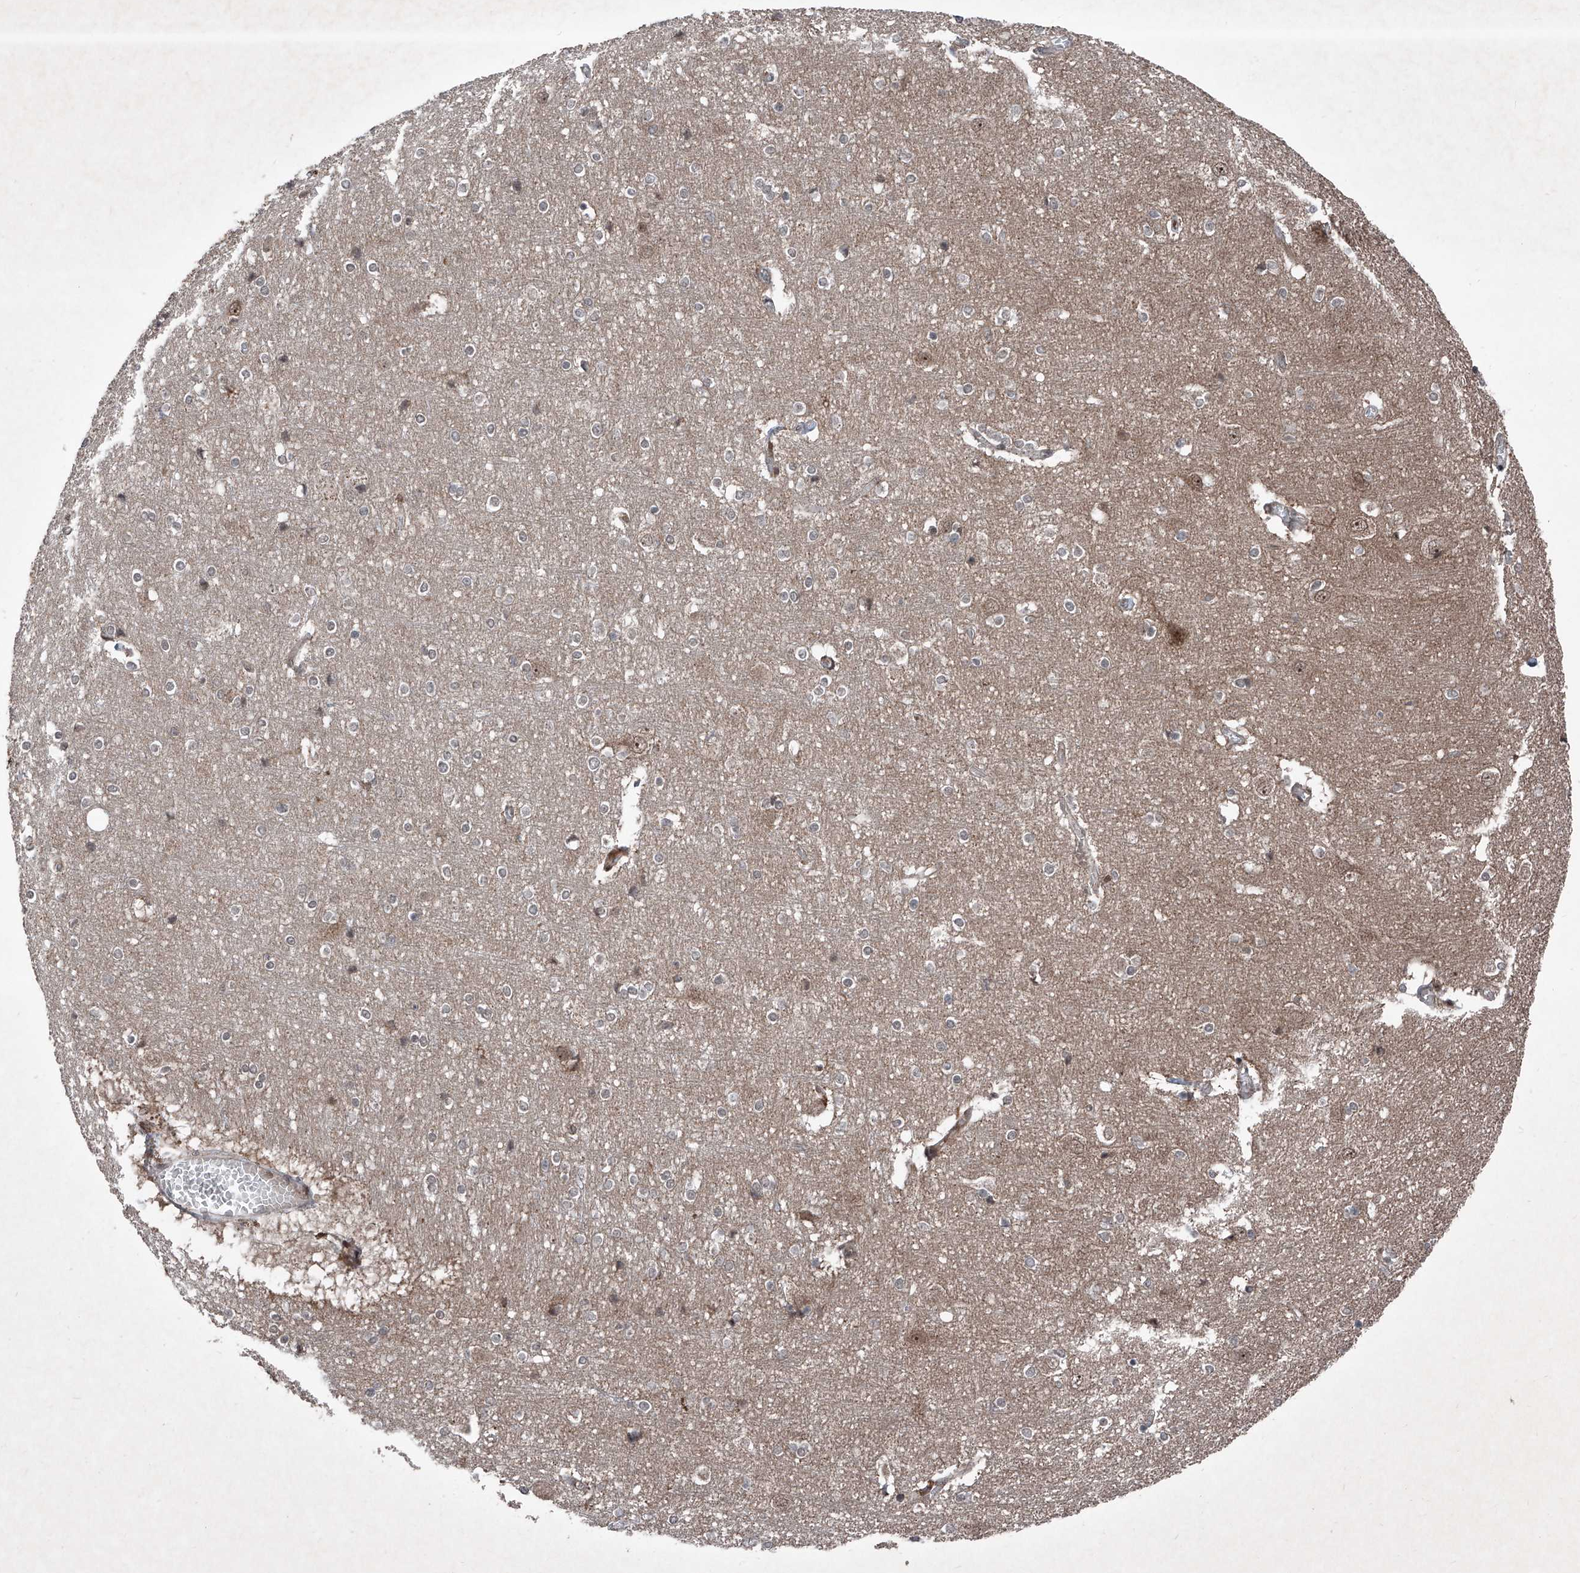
{"staining": {"intensity": "moderate", "quantity": ">75%", "location": "cytoplasmic/membranous"}, "tissue": "cerebral cortex", "cell_type": "Endothelial cells", "image_type": "normal", "snomed": [{"axis": "morphology", "description": "Normal tissue, NOS"}, {"axis": "topography", "description": "Cerebral cortex"}], "caption": "This is an image of immunohistochemistry (IHC) staining of normal cerebral cortex, which shows moderate expression in the cytoplasmic/membranous of endothelial cells.", "gene": "COA7", "patient": {"sex": "male", "age": 54}}